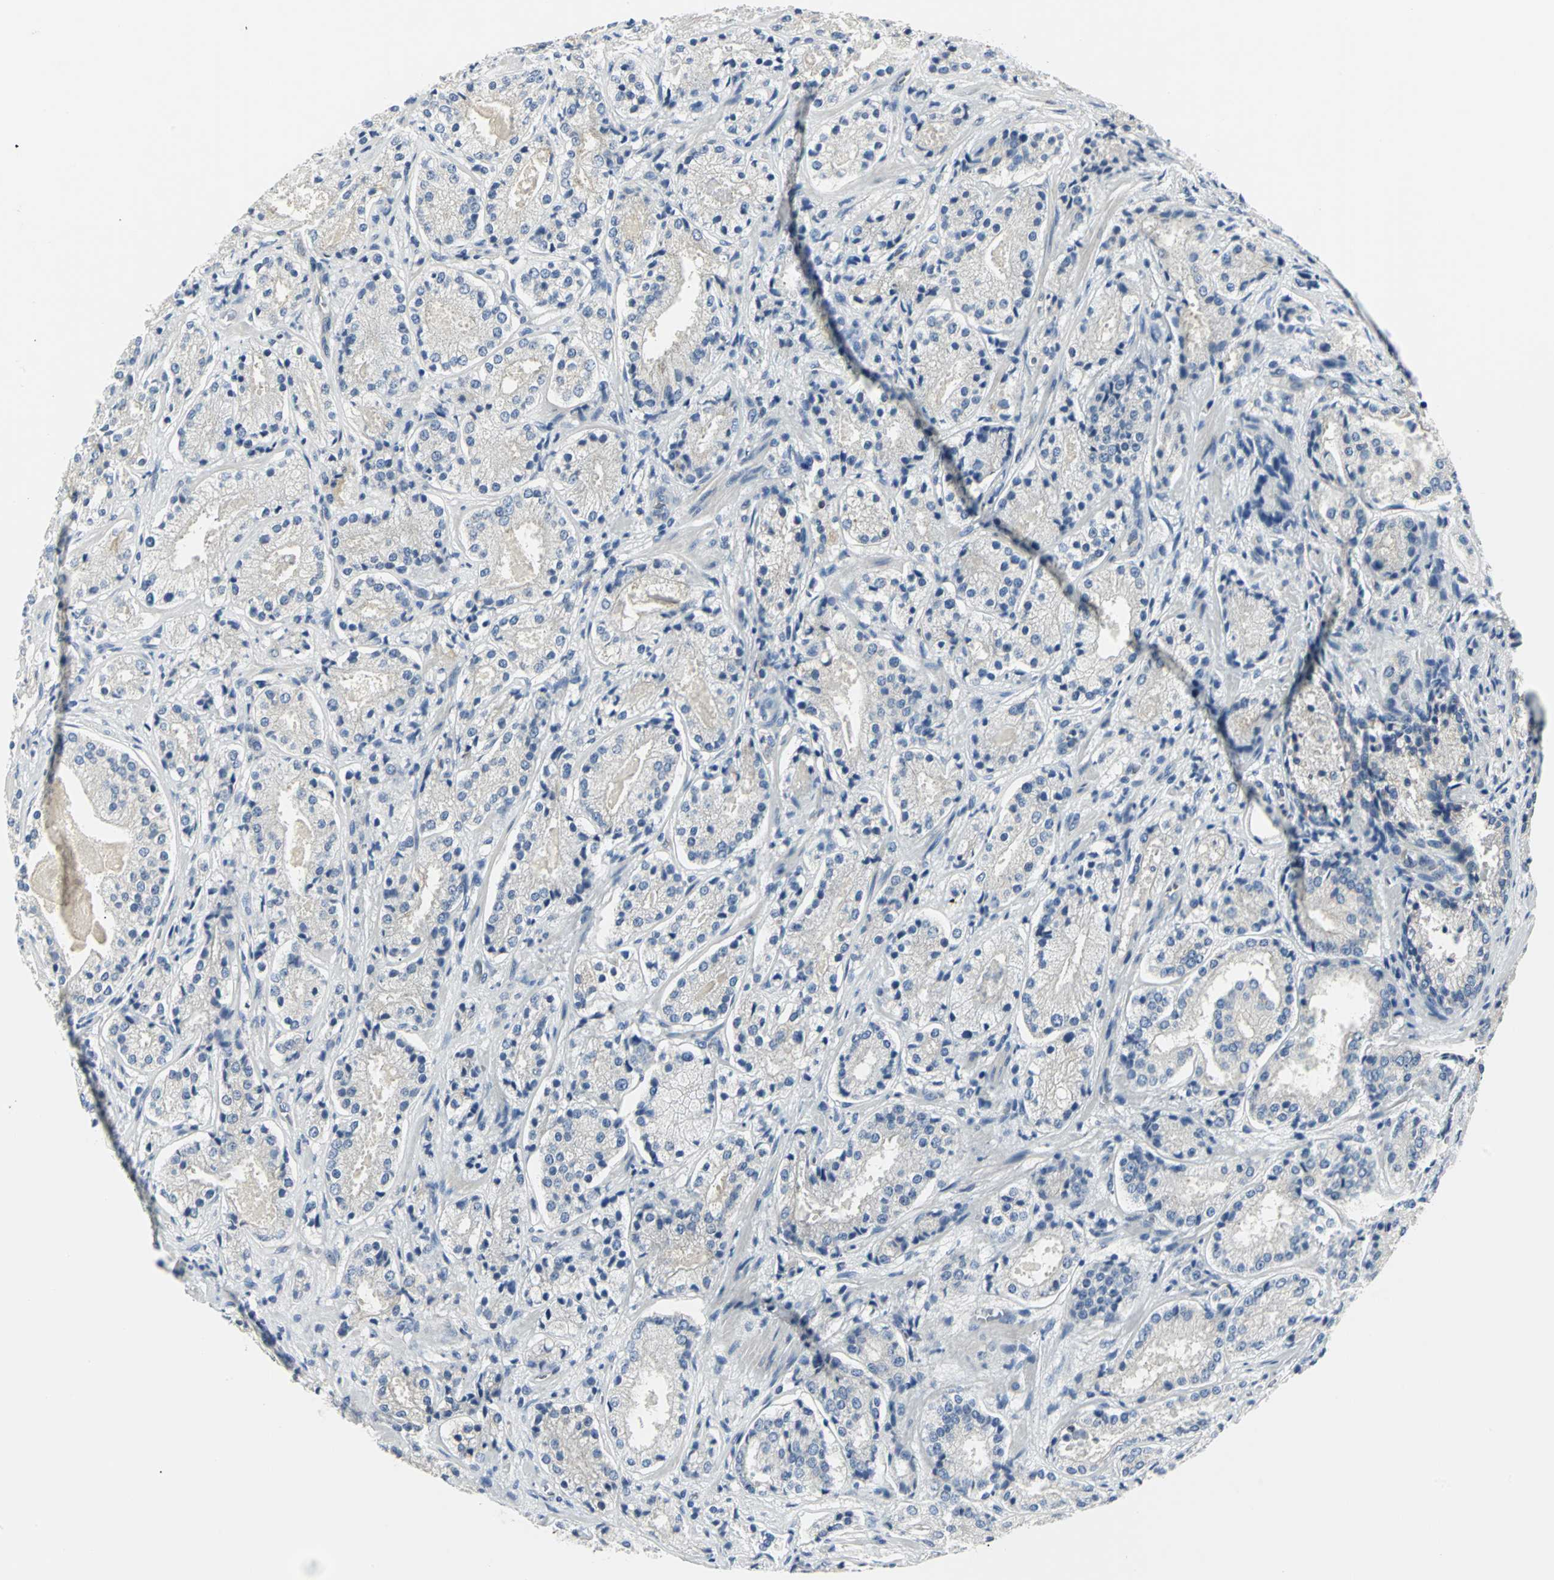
{"staining": {"intensity": "weak", "quantity": "<25%", "location": "cytoplasmic/membranous"}, "tissue": "prostate cancer", "cell_type": "Tumor cells", "image_type": "cancer", "snomed": [{"axis": "morphology", "description": "Adenocarcinoma, High grade"}, {"axis": "topography", "description": "Prostate"}], "caption": "A histopathology image of human prostate cancer (adenocarcinoma (high-grade)) is negative for staining in tumor cells.", "gene": "RIPOR1", "patient": {"sex": "male", "age": 58}}